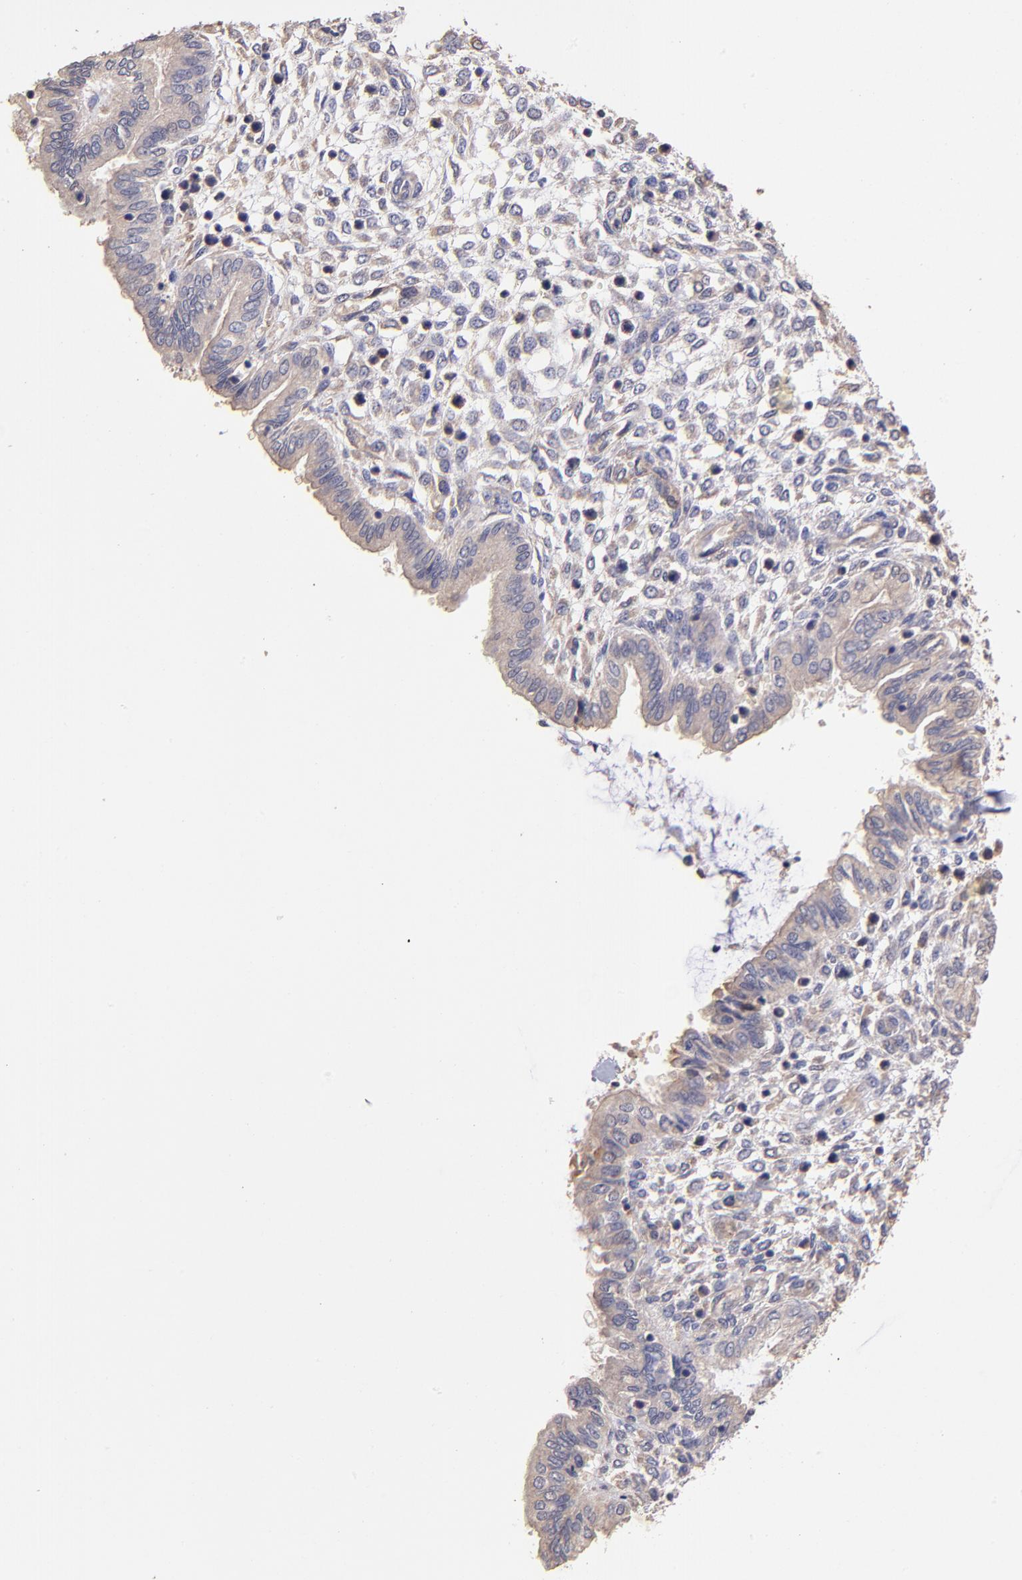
{"staining": {"intensity": "negative", "quantity": "none", "location": "none"}, "tissue": "endometrium", "cell_type": "Cells in endometrial stroma", "image_type": "normal", "snomed": [{"axis": "morphology", "description": "Normal tissue, NOS"}, {"axis": "topography", "description": "Endometrium"}], "caption": "Cells in endometrial stroma show no significant protein expression in normal endometrium. Nuclei are stained in blue.", "gene": "RNASEL", "patient": {"sex": "female", "age": 33}}